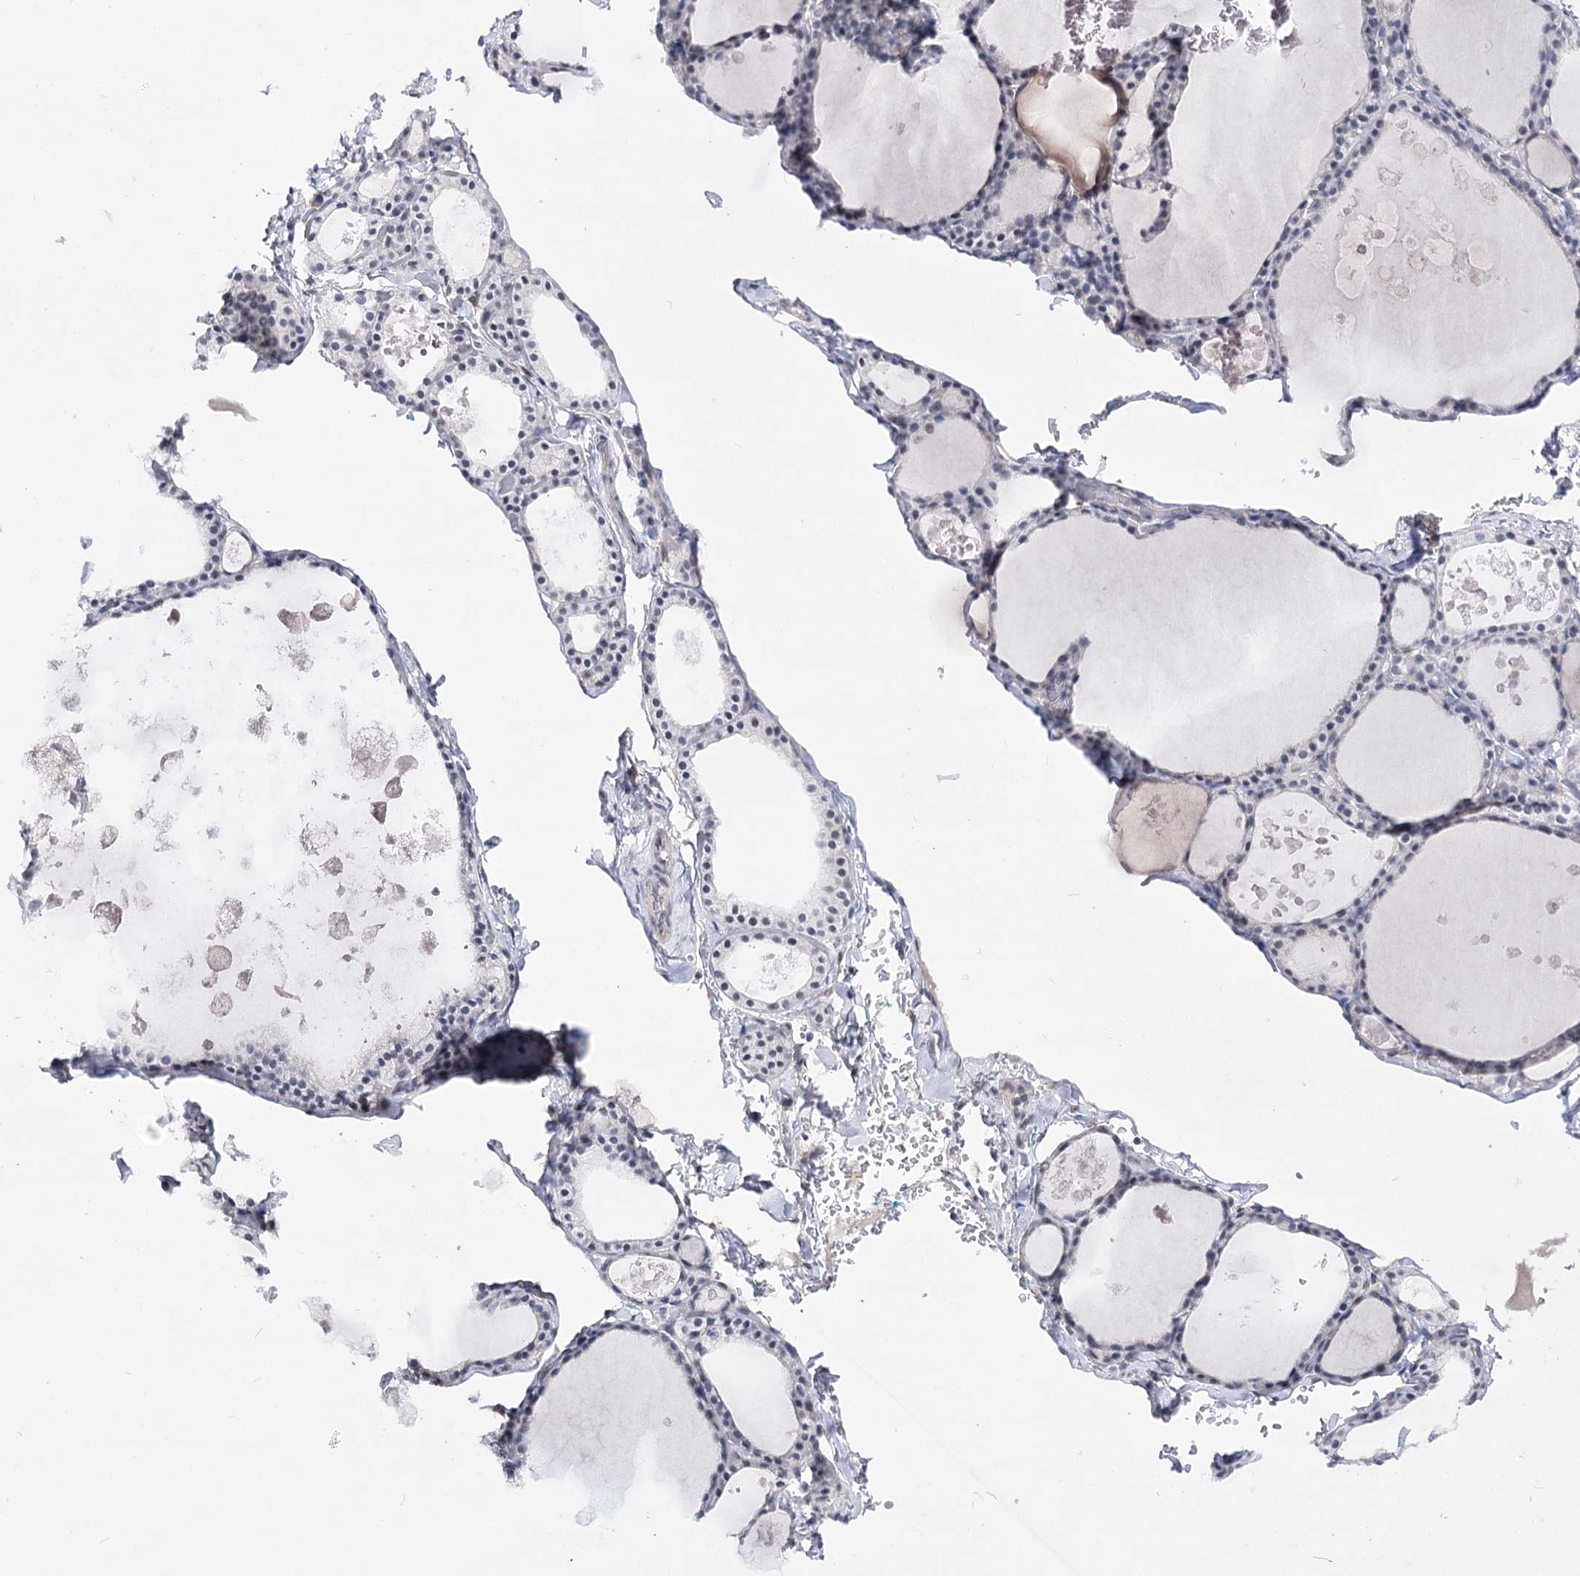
{"staining": {"intensity": "negative", "quantity": "none", "location": "none"}, "tissue": "thyroid gland", "cell_type": "Glandular cells", "image_type": "normal", "snomed": [{"axis": "morphology", "description": "Normal tissue, NOS"}, {"axis": "topography", "description": "Thyroid gland"}], "caption": "This is an IHC image of unremarkable thyroid gland. There is no expression in glandular cells.", "gene": "ATP10B", "patient": {"sex": "male", "age": 56}}